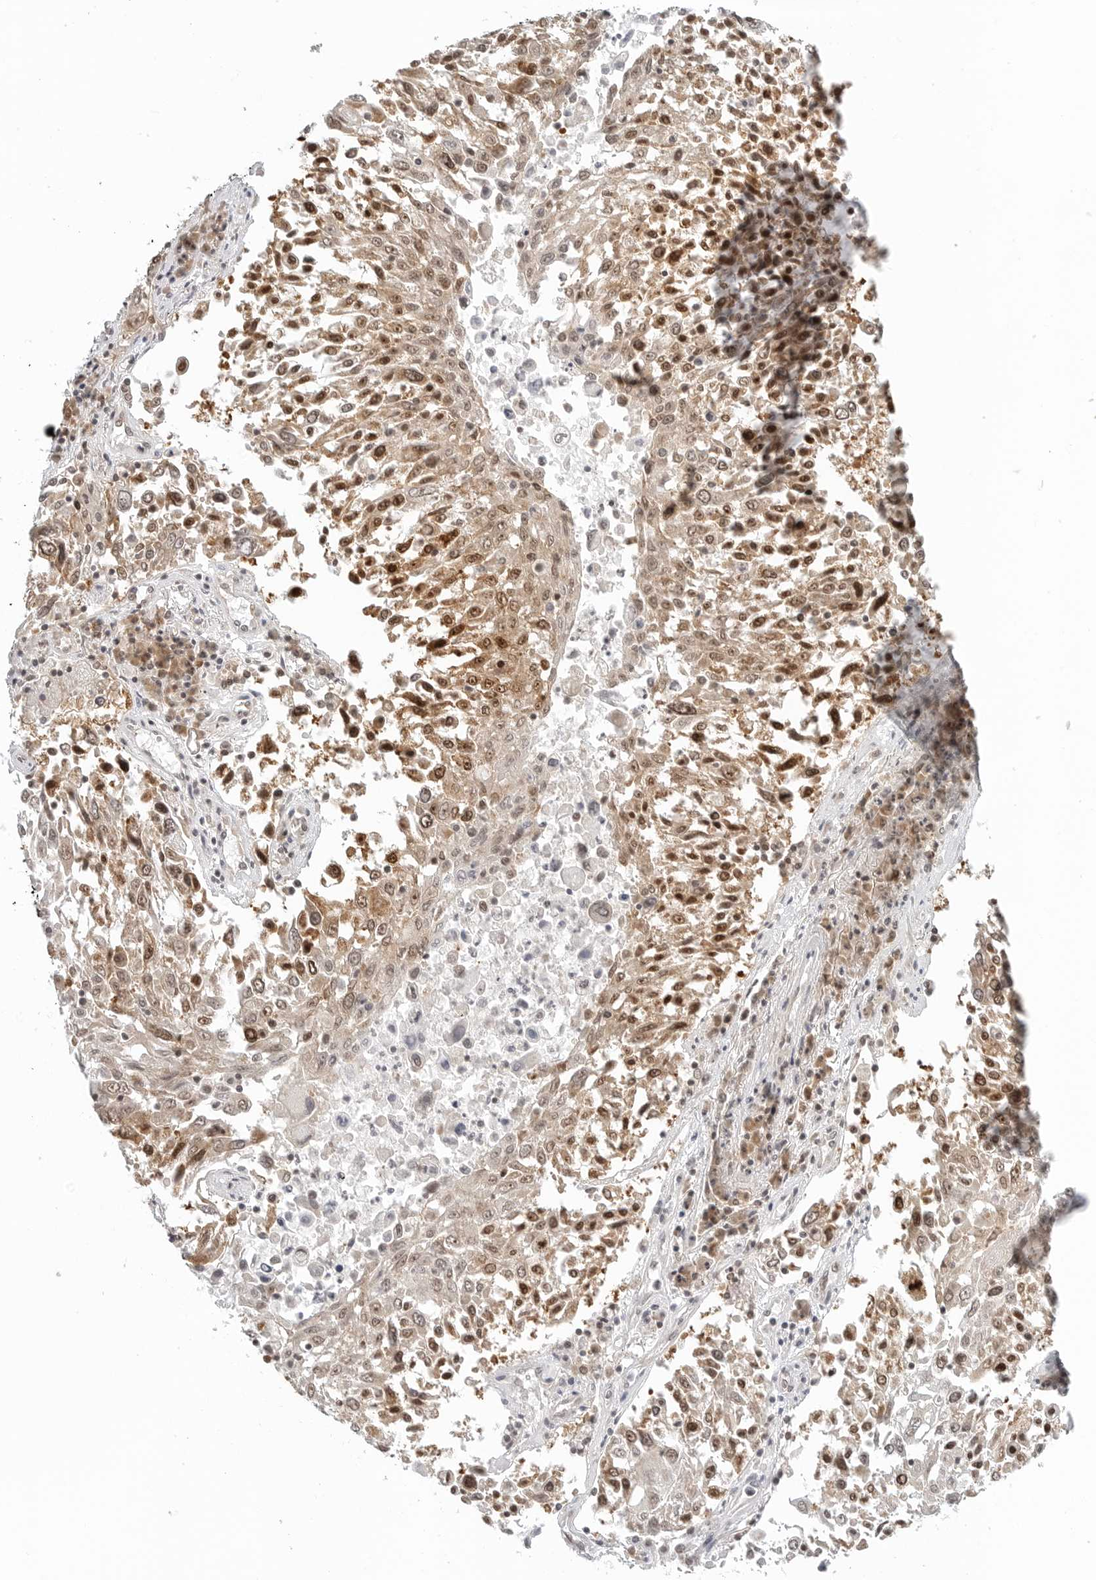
{"staining": {"intensity": "moderate", "quantity": ">75%", "location": "nuclear"}, "tissue": "lung cancer", "cell_type": "Tumor cells", "image_type": "cancer", "snomed": [{"axis": "morphology", "description": "Squamous cell carcinoma, NOS"}, {"axis": "topography", "description": "Lung"}], "caption": "Moderate nuclear positivity is seen in approximately >75% of tumor cells in squamous cell carcinoma (lung).", "gene": "METAP1", "patient": {"sex": "male", "age": 65}}